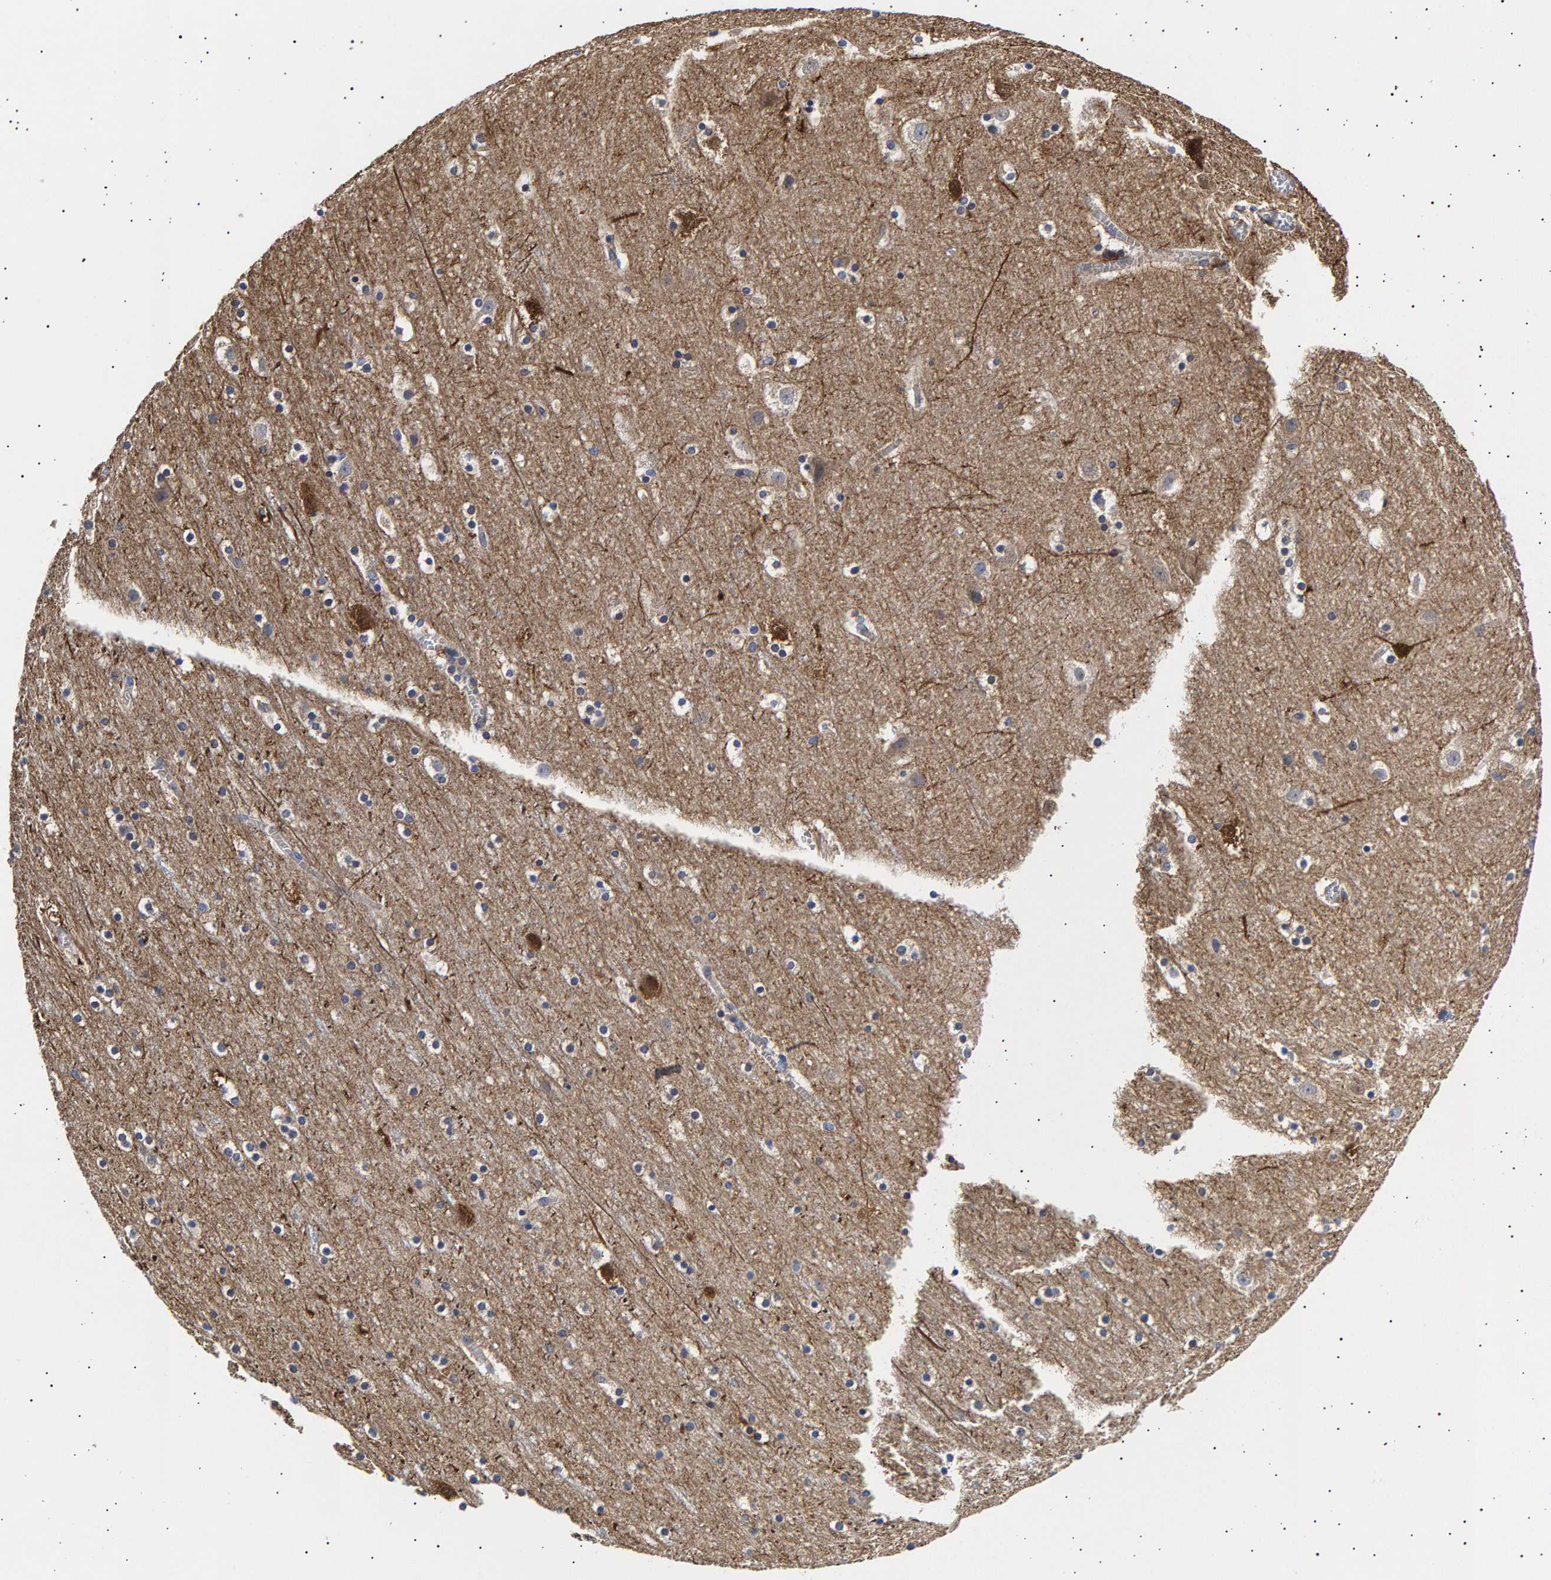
{"staining": {"intensity": "moderate", "quantity": ">75%", "location": "cytoplasmic/membranous"}, "tissue": "cerebral cortex", "cell_type": "Endothelial cells", "image_type": "normal", "snomed": [{"axis": "morphology", "description": "Normal tissue, NOS"}, {"axis": "topography", "description": "Cerebral cortex"}], "caption": "Moderate cytoplasmic/membranous staining is seen in about >75% of endothelial cells in normal cerebral cortex. (DAB (3,3'-diaminobenzidine) IHC, brown staining for protein, blue staining for nuclei).", "gene": "ANKRD40", "patient": {"sex": "male", "age": 45}}